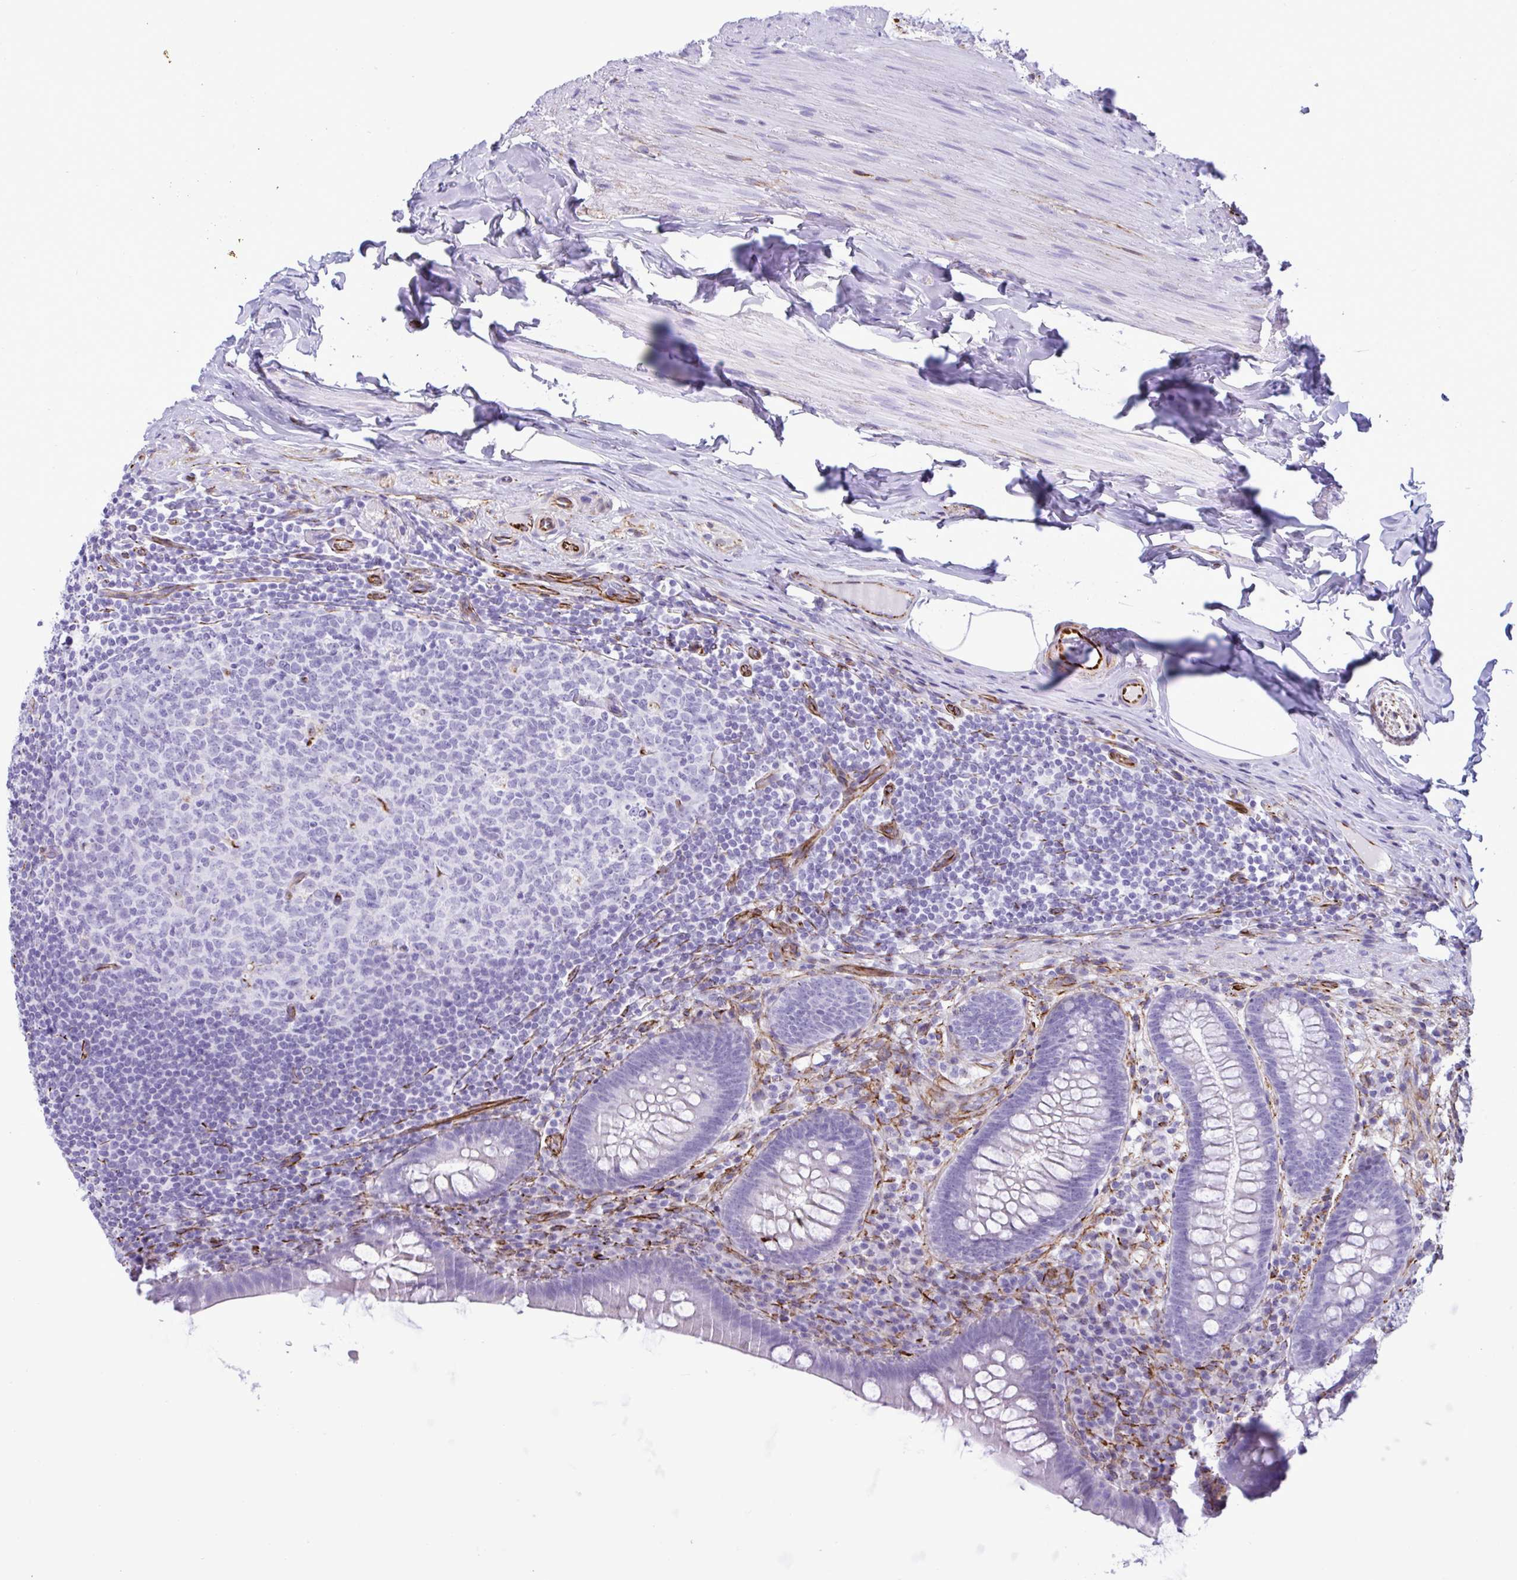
{"staining": {"intensity": "negative", "quantity": "none", "location": "none"}, "tissue": "appendix", "cell_type": "Glandular cells", "image_type": "normal", "snomed": [{"axis": "morphology", "description": "Normal tissue, NOS"}, {"axis": "topography", "description": "Appendix"}], "caption": "A histopathology image of appendix stained for a protein displays no brown staining in glandular cells.", "gene": "SMAD5", "patient": {"sex": "male", "age": 71}}